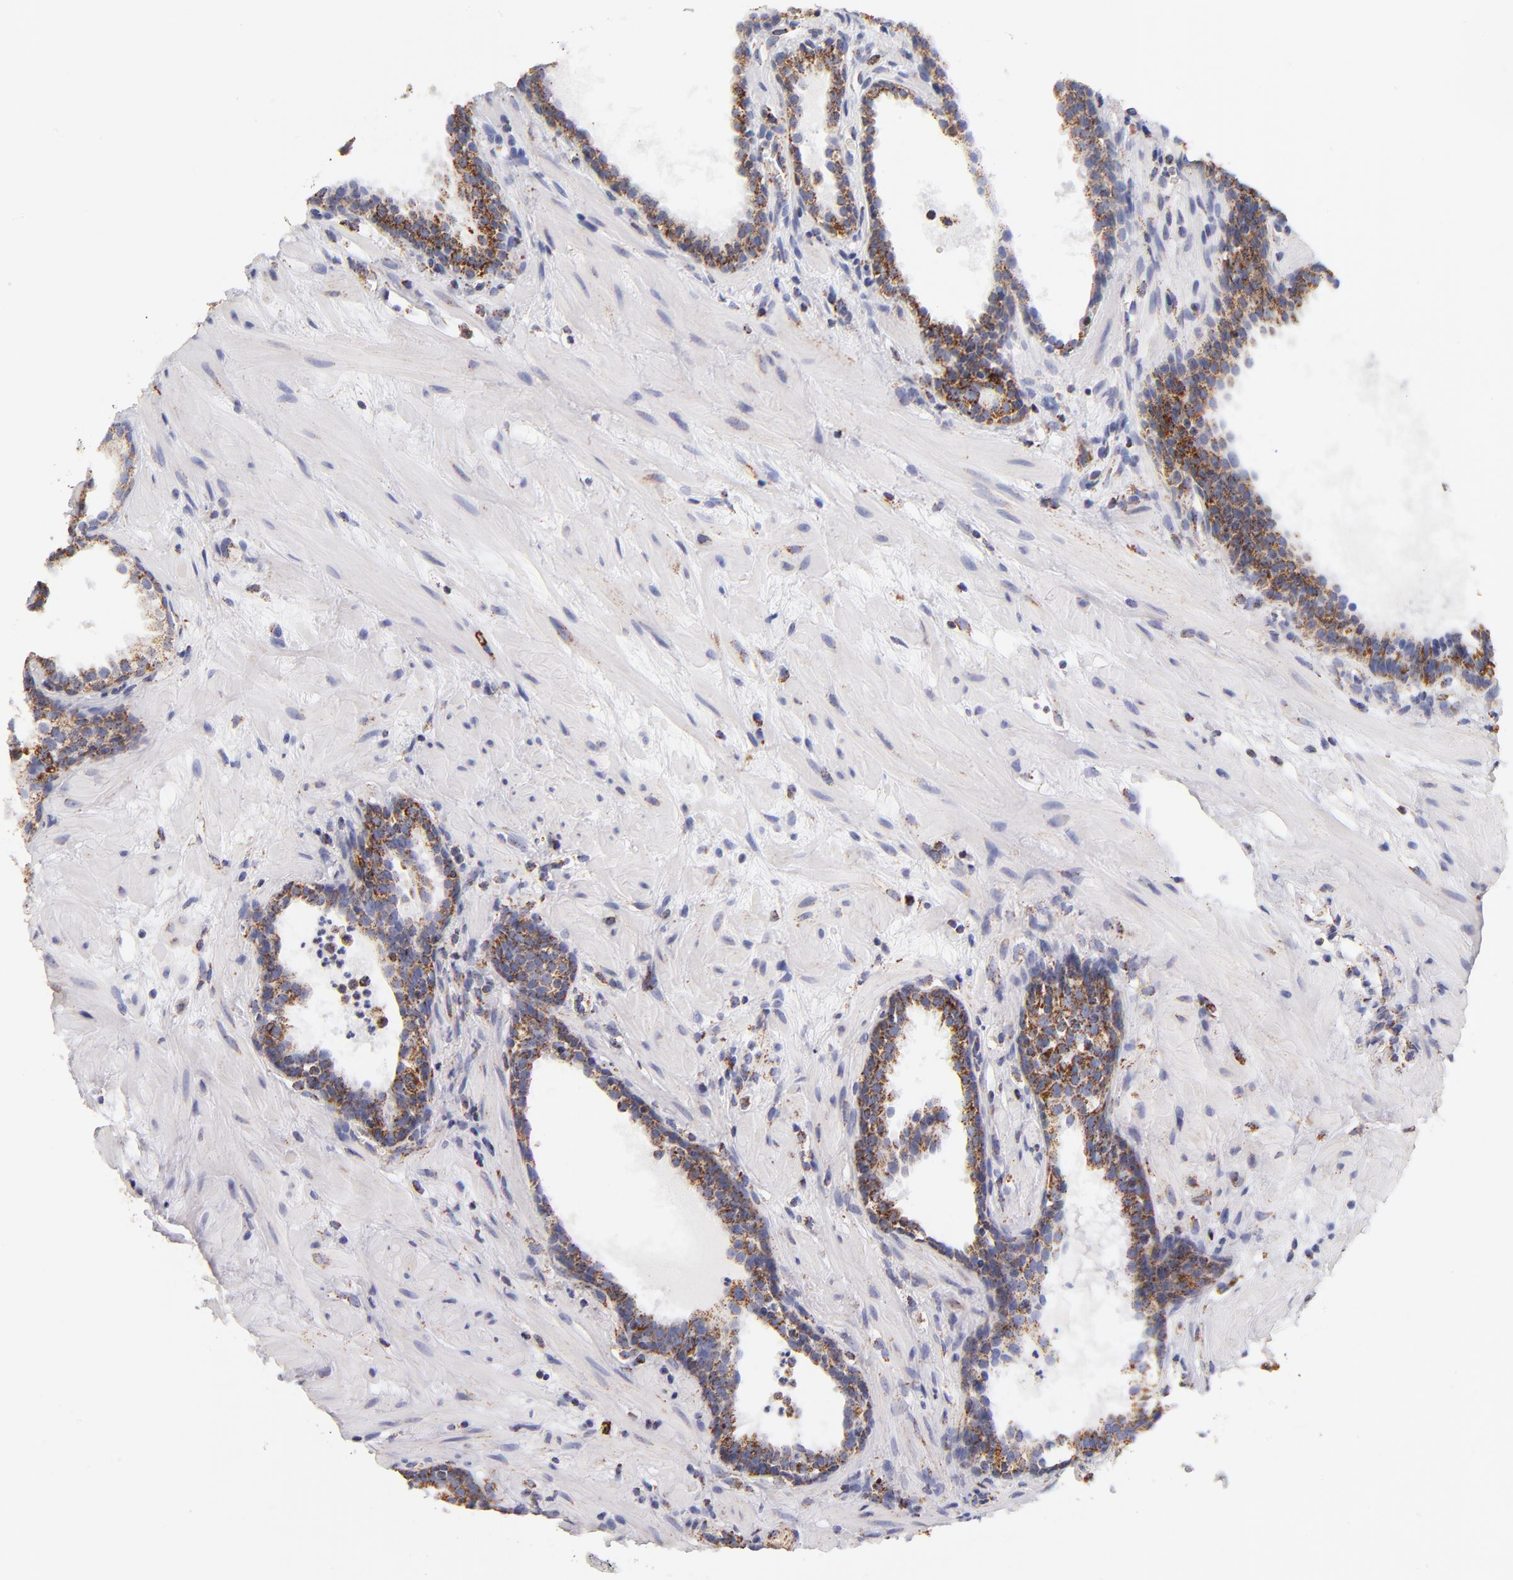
{"staining": {"intensity": "strong", "quantity": ">75%", "location": "cytoplasmic/membranous"}, "tissue": "prostate cancer", "cell_type": "Tumor cells", "image_type": "cancer", "snomed": [{"axis": "morphology", "description": "Adenocarcinoma, Low grade"}, {"axis": "topography", "description": "Prostate"}], "caption": "IHC staining of prostate low-grade adenocarcinoma, which reveals high levels of strong cytoplasmic/membranous expression in about >75% of tumor cells indicating strong cytoplasmic/membranous protein positivity. The staining was performed using DAB (3,3'-diaminobenzidine) (brown) for protein detection and nuclei were counterstained in hematoxylin (blue).", "gene": "ECHS1", "patient": {"sex": "male", "age": 57}}